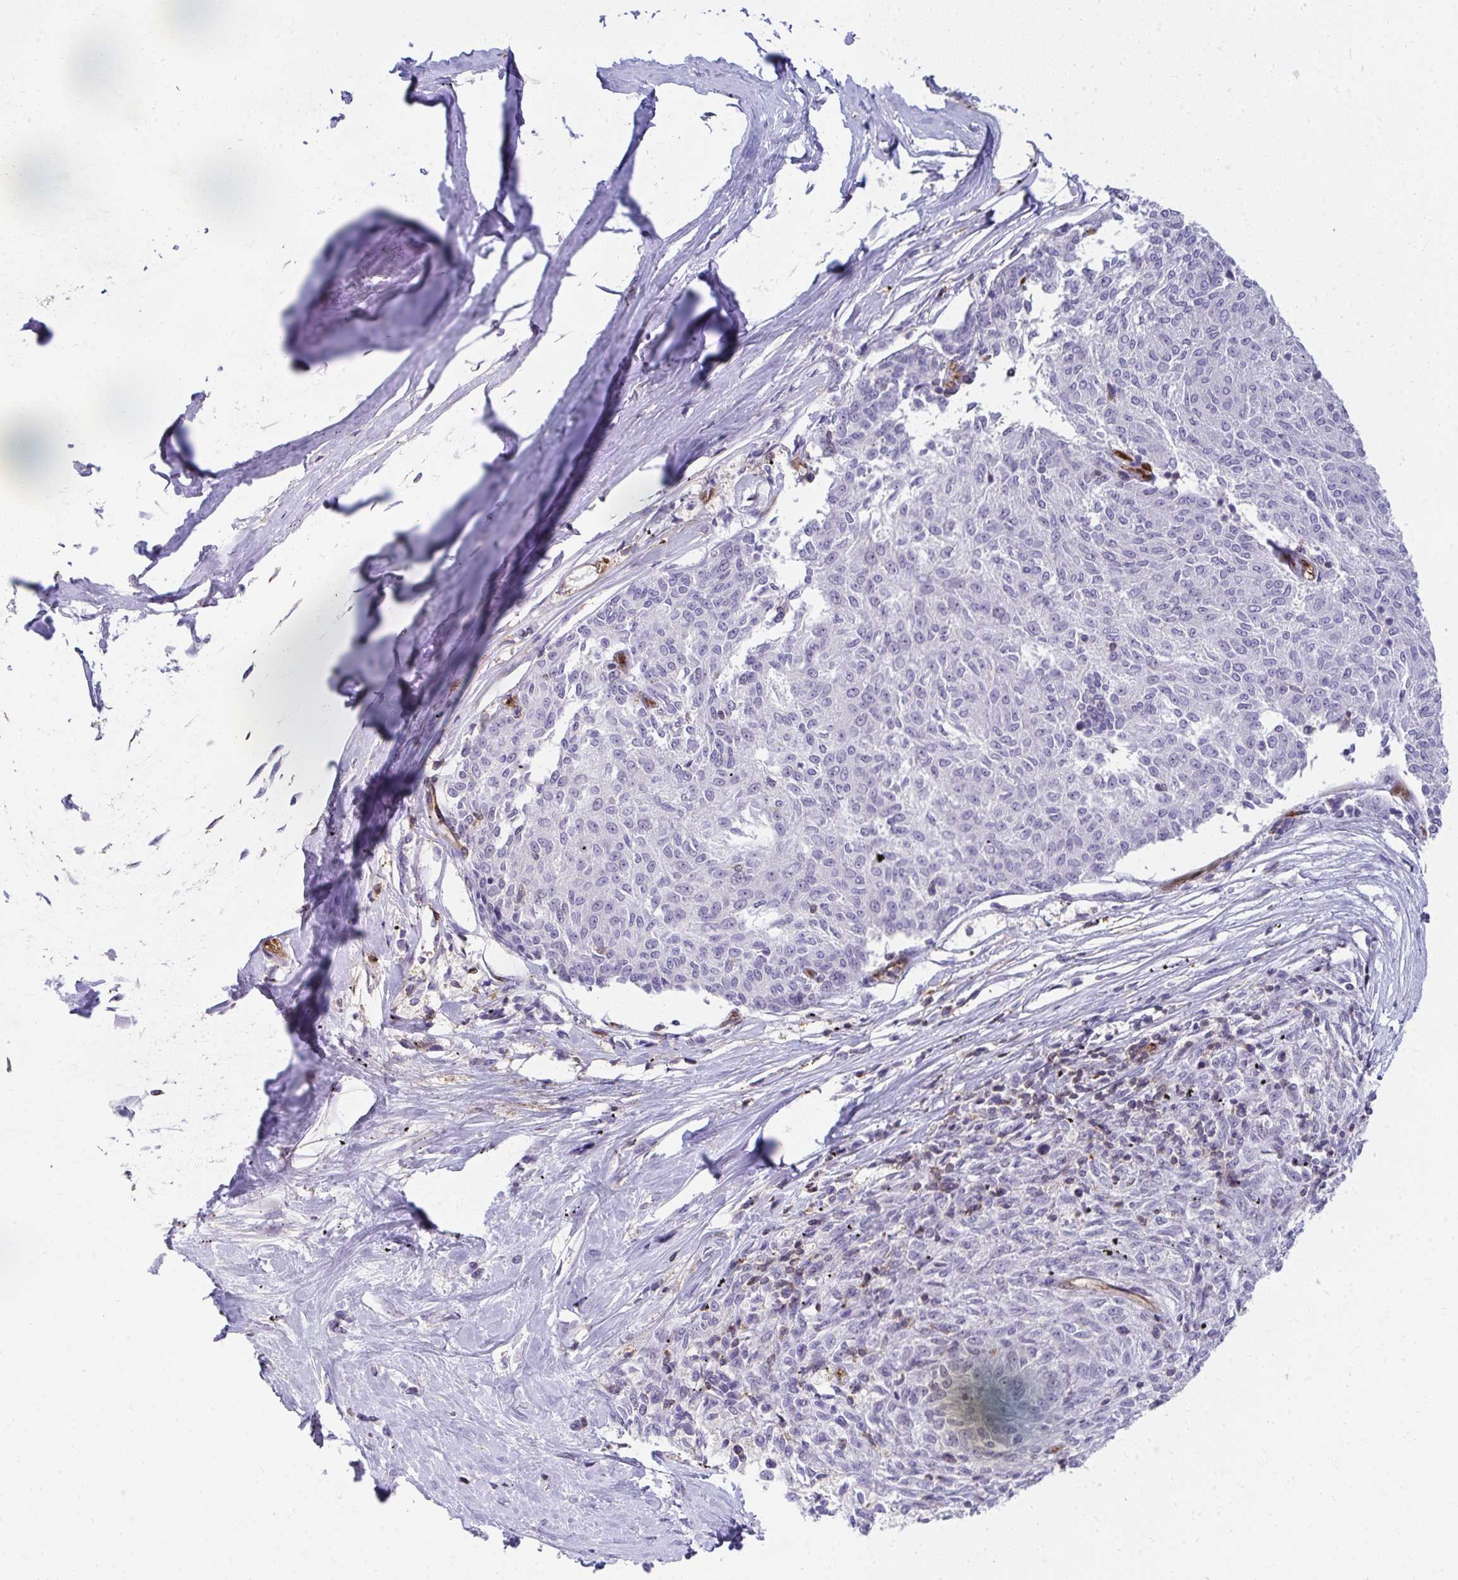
{"staining": {"intensity": "negative", "quantity": "none", "location": "none"}, "tissue": "melanoma", "cell_type": "Tumor cells", "image_type": "cancer", "snomed": [{"axis": "morphology", "description": "Malignant melanoma, NOS"}, {"axis": "topography", "description": "Skin"}], "caption": "This is an immunohistochemistry (IHC) histopathology image of malignant melanoma. There is no expression in tumor cells.", "gene": "FOXN3", "patient": {"sex": "female", "age": 72}}